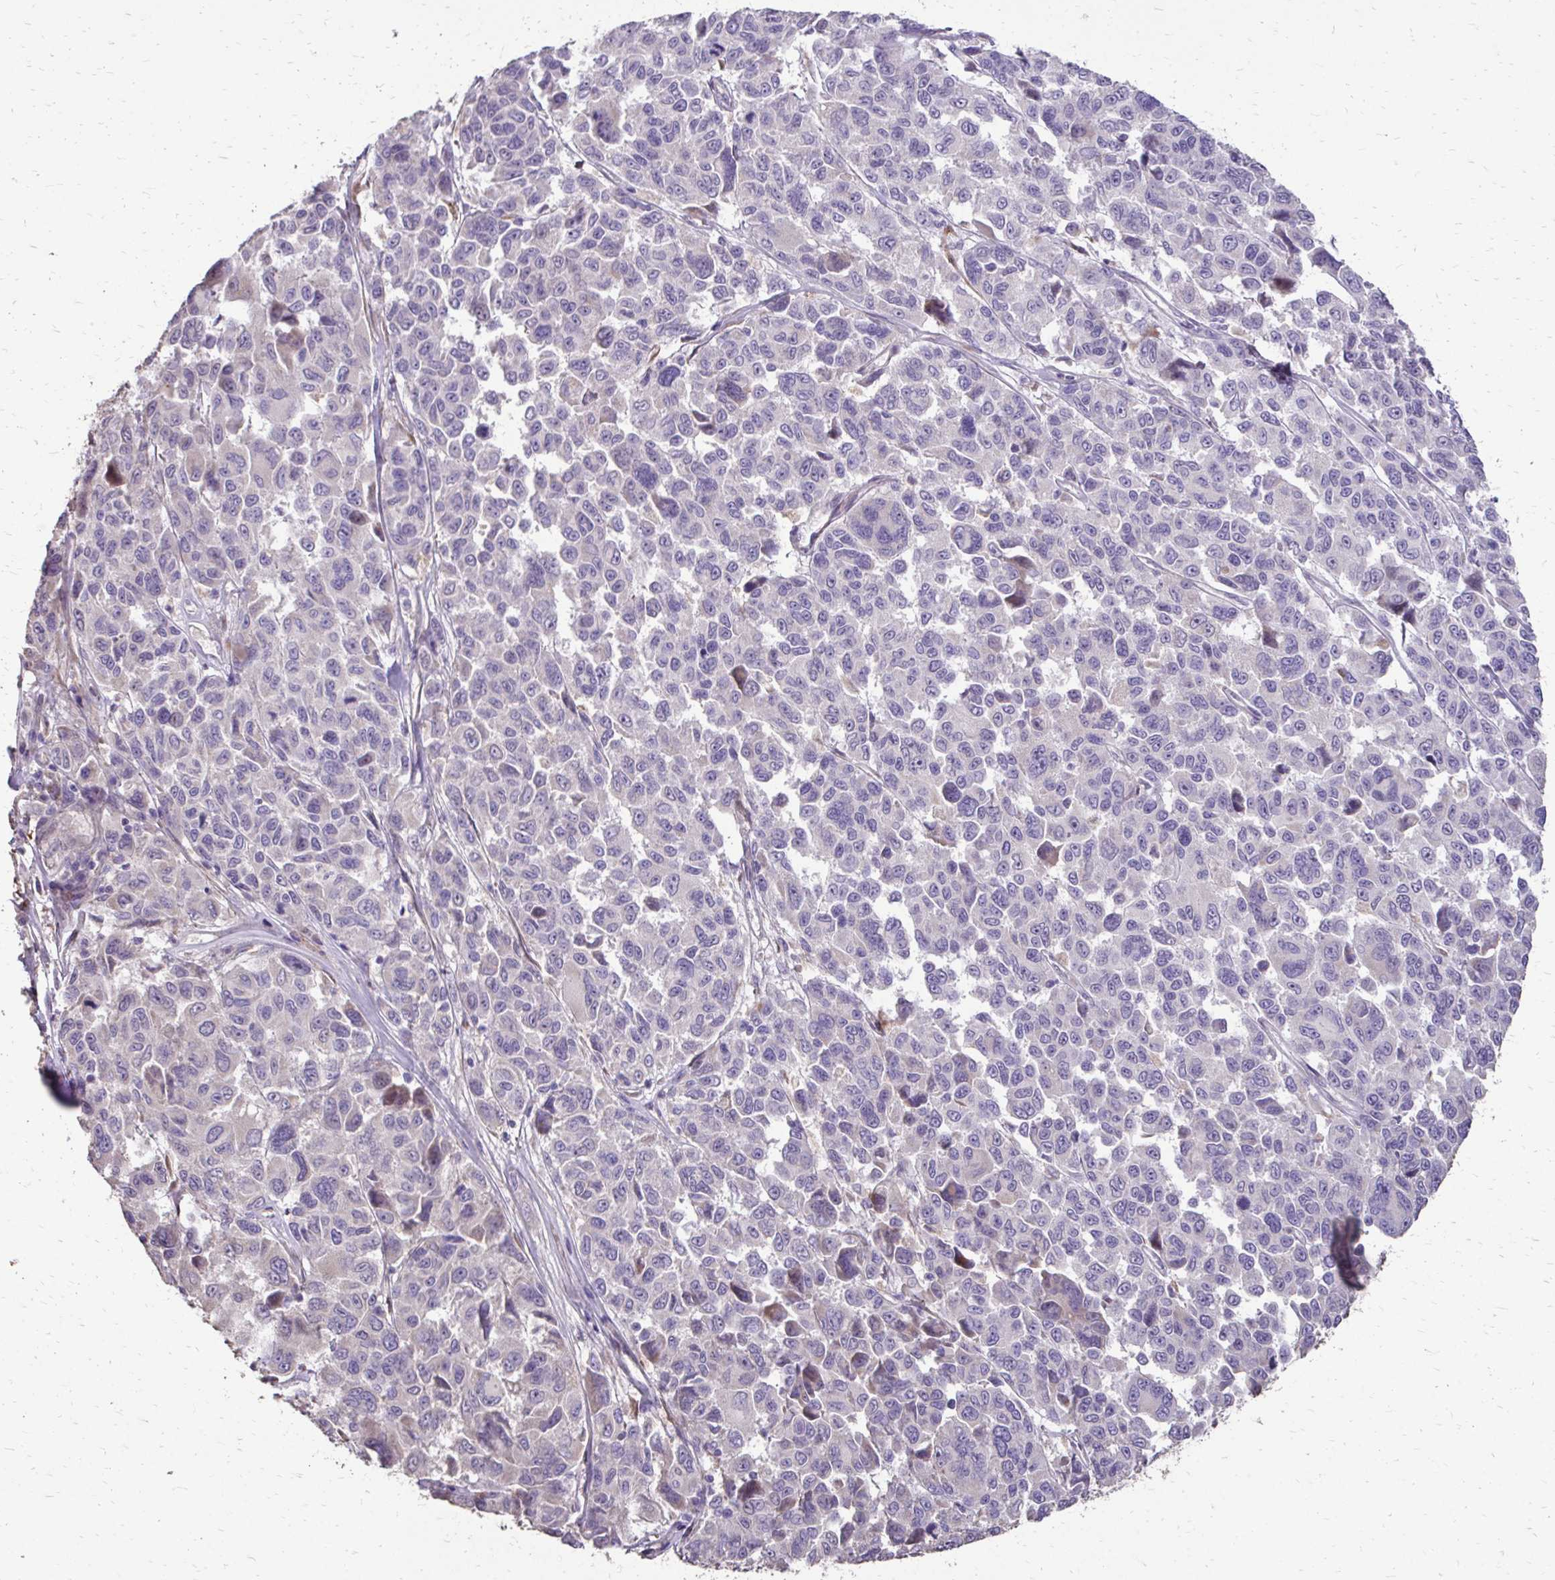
{"staining": {"intensity": "negative", "quantity": "none", "location": "none"}, "tissue": "melanoma", "cell_type": "Tumor cells", "image_type": "cancer", "snomed": [{"axis": "morphology", "description": "Malignant melanoma, NOS"}, {"axis": "topography", "description": "Skin"}], "caption": "Immunohistochemistry histopathology image of neoplastic tissue: melanoma stained with DAB (3,3'-diaminobenzidine) shows no significant protein expression in tumor cells.", "gene": "MYORG", "patient": {"sex": "female", "age": 66}}